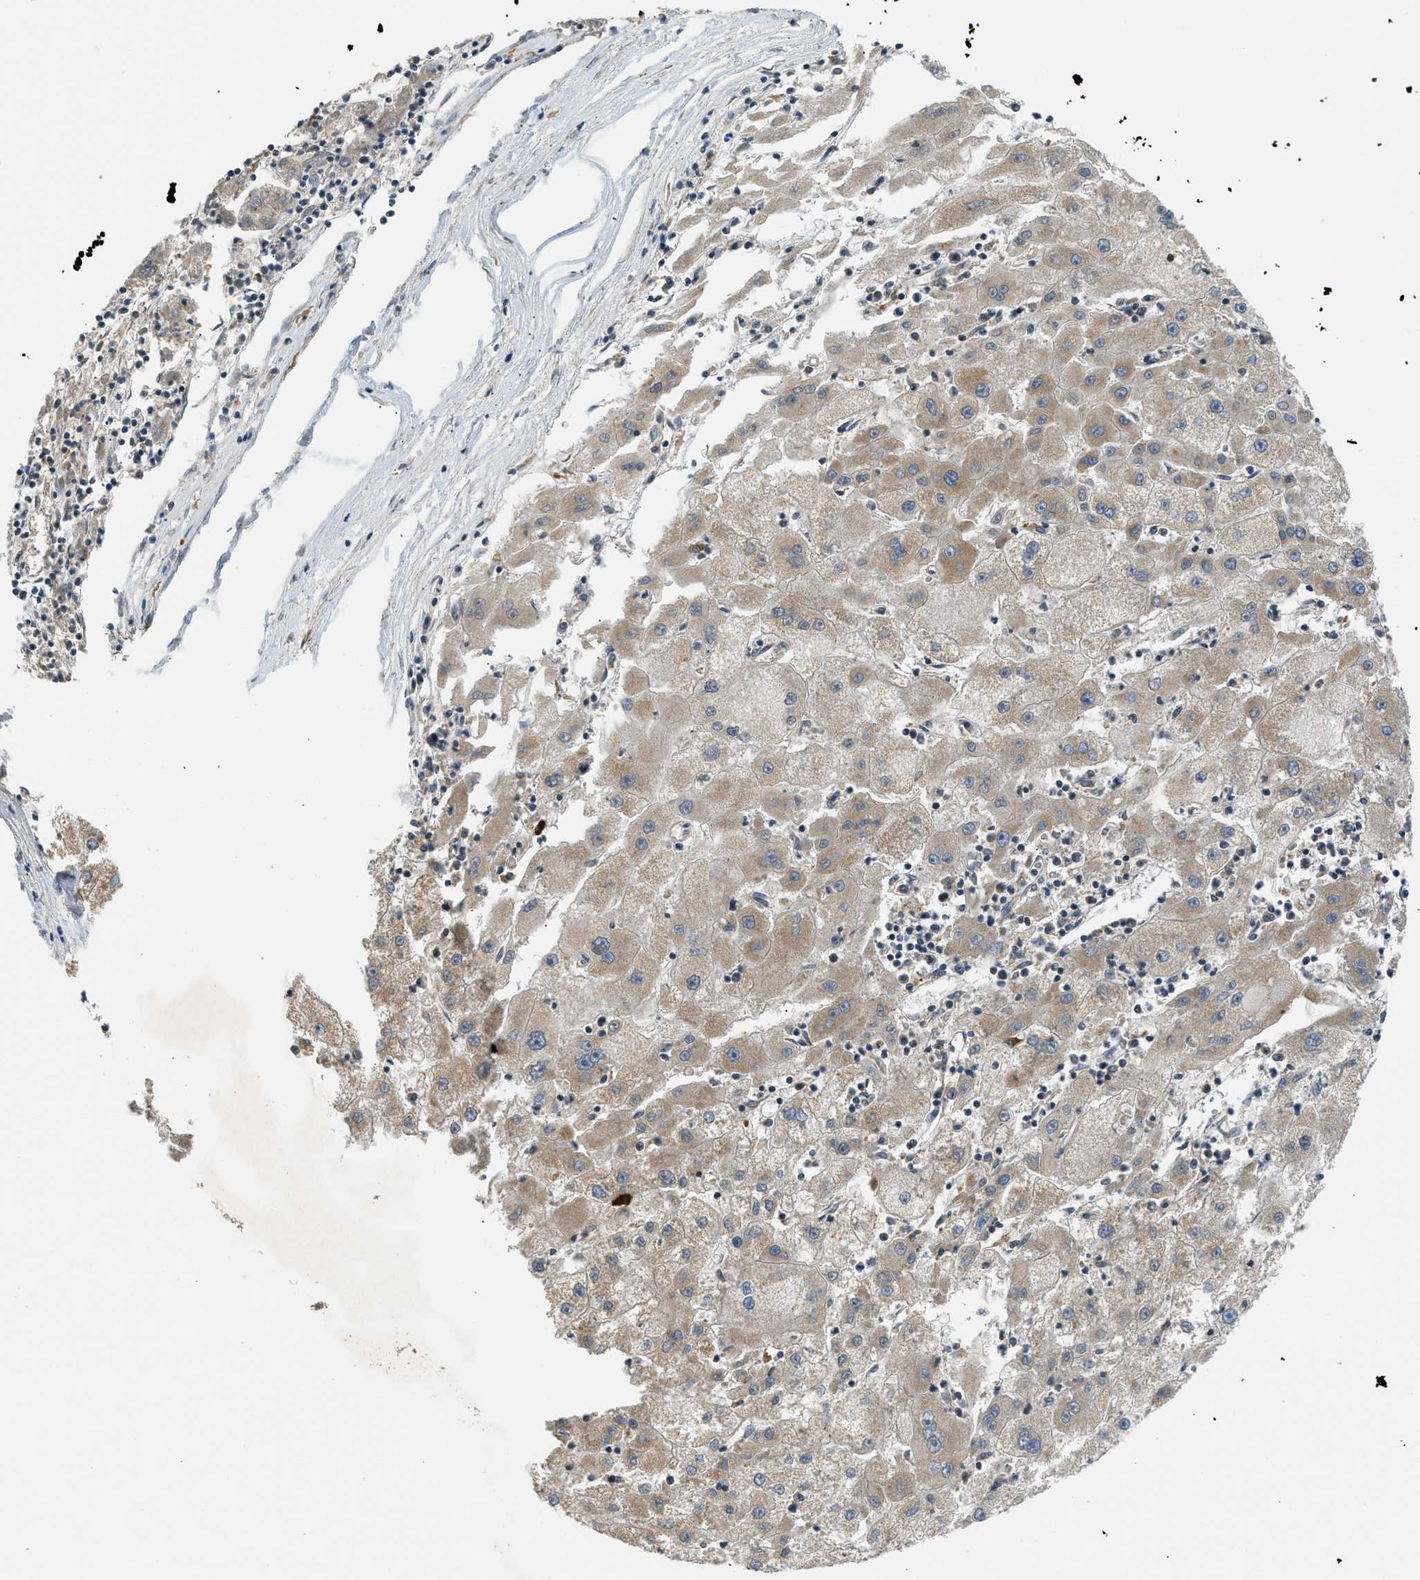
{"staining": {"intensity": "weak", "quantity": "25%-75%", "location": "cytoplasmic/membranous"}, "tissue": "liver cancer", "cell_type": "Tumor cells", "image_type": "cancer", "snomed": [{"axis": "morphology", "description": "Carcinoma, Hepatocellular, NOS"}, {"axis": "topography", "description": "Liver"}], "caption": "This is a photomicrograph of IHC staining of hepatocellular carcinoma (liver), which shows weak expression in the cytoplasmic/membranous of tumor cells.", "gene": "ADCY8", "patient": {"sex": "male", "age": 72}}